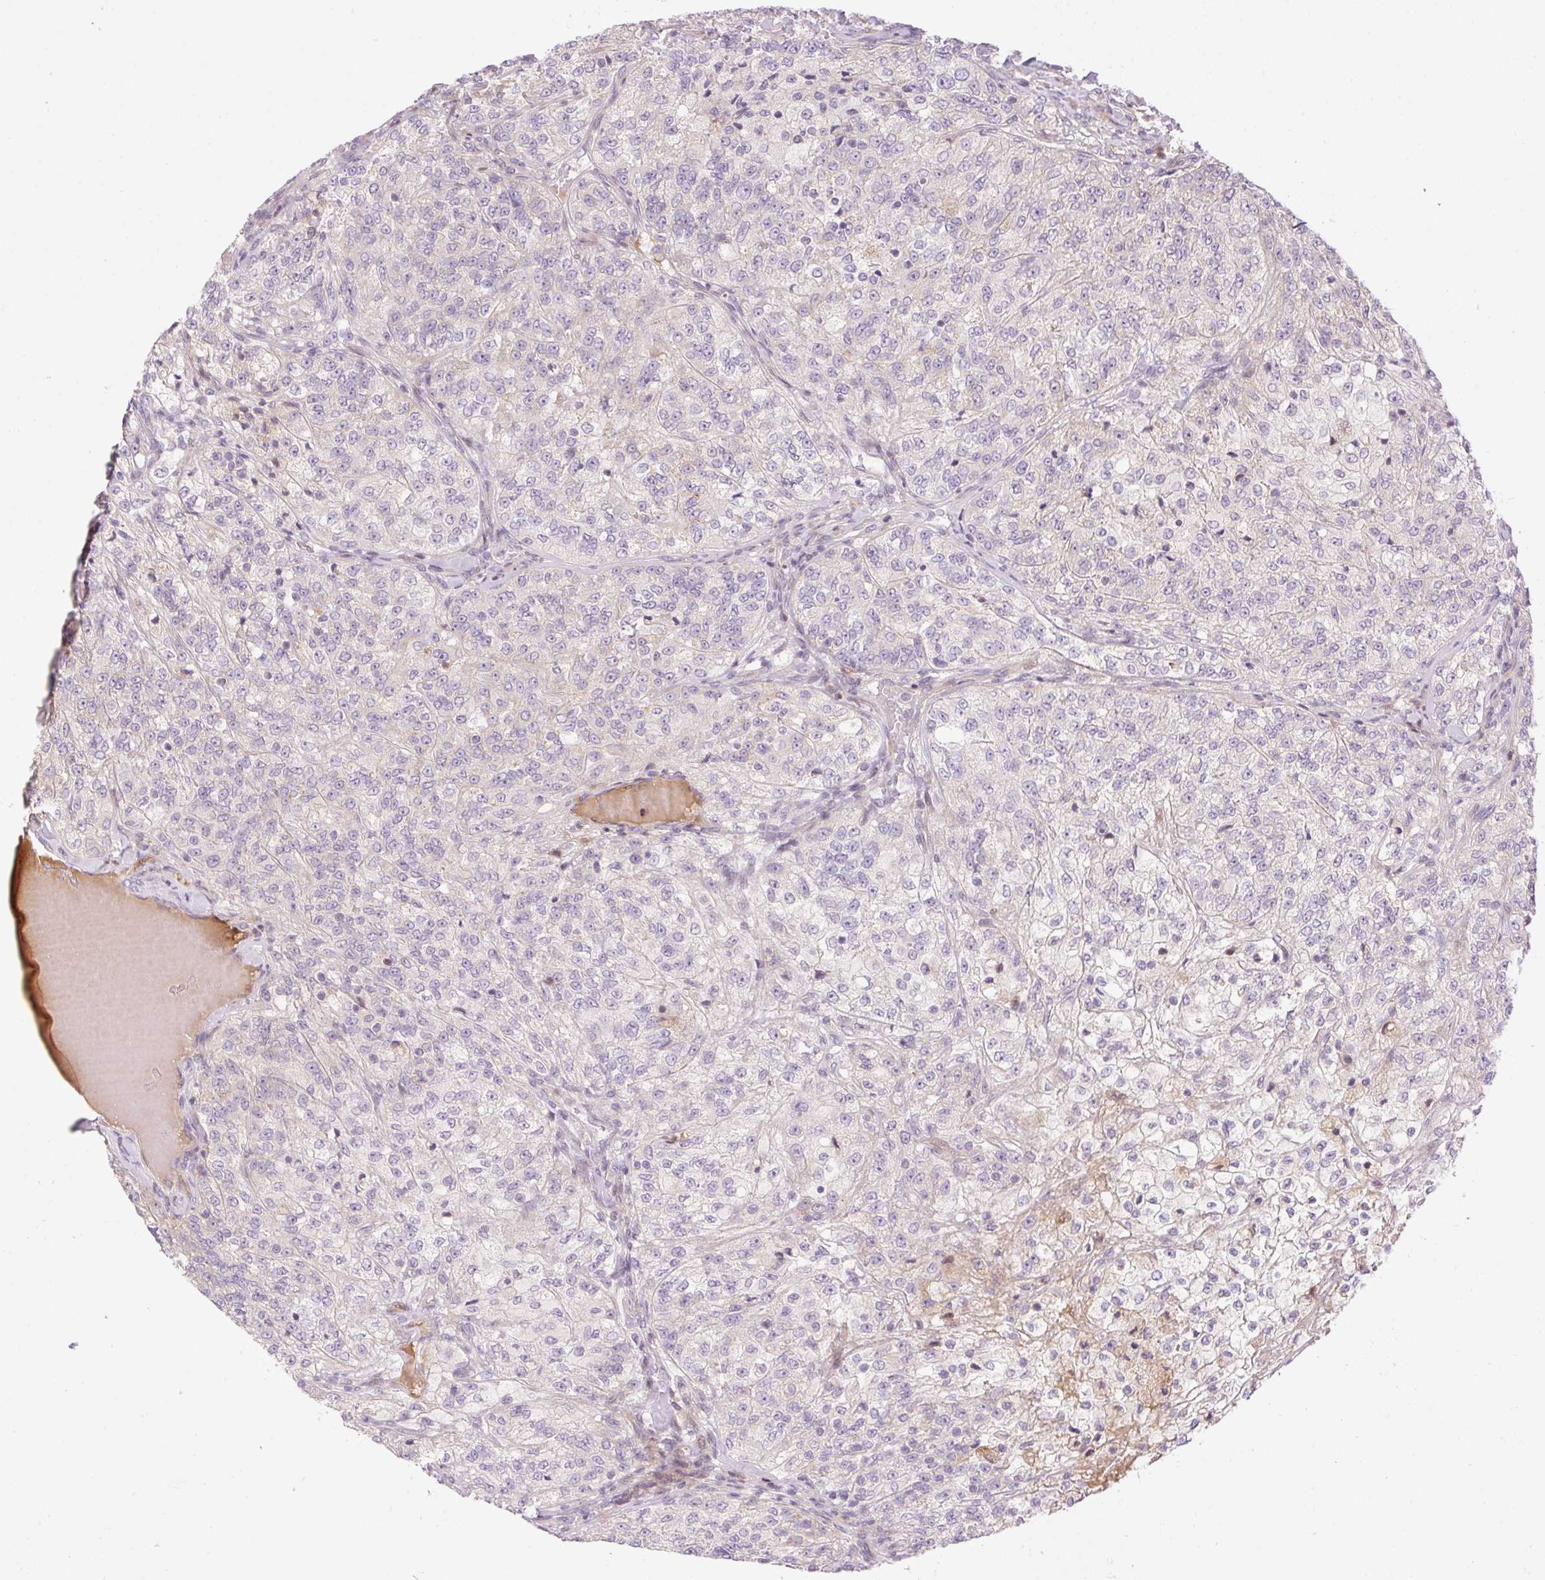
{"staining": {"intensity": "negative", "quantity": "none", "location": "none"}, "tissue": "renal cancer", "cell_type": "Tumor cells", "image_type": "cancer", "snomed": [{"axis": "morphology", "description": "Adenocarcinoma, NOS"}, {"axis": "topography", "description": "Kidney"}], "caption": "Renal cancer was stained to show a protein in brown. There is no significant staining in tumor cells.", "gene": "ZNF394", "patient": {"sex": "female", "age": 63}}